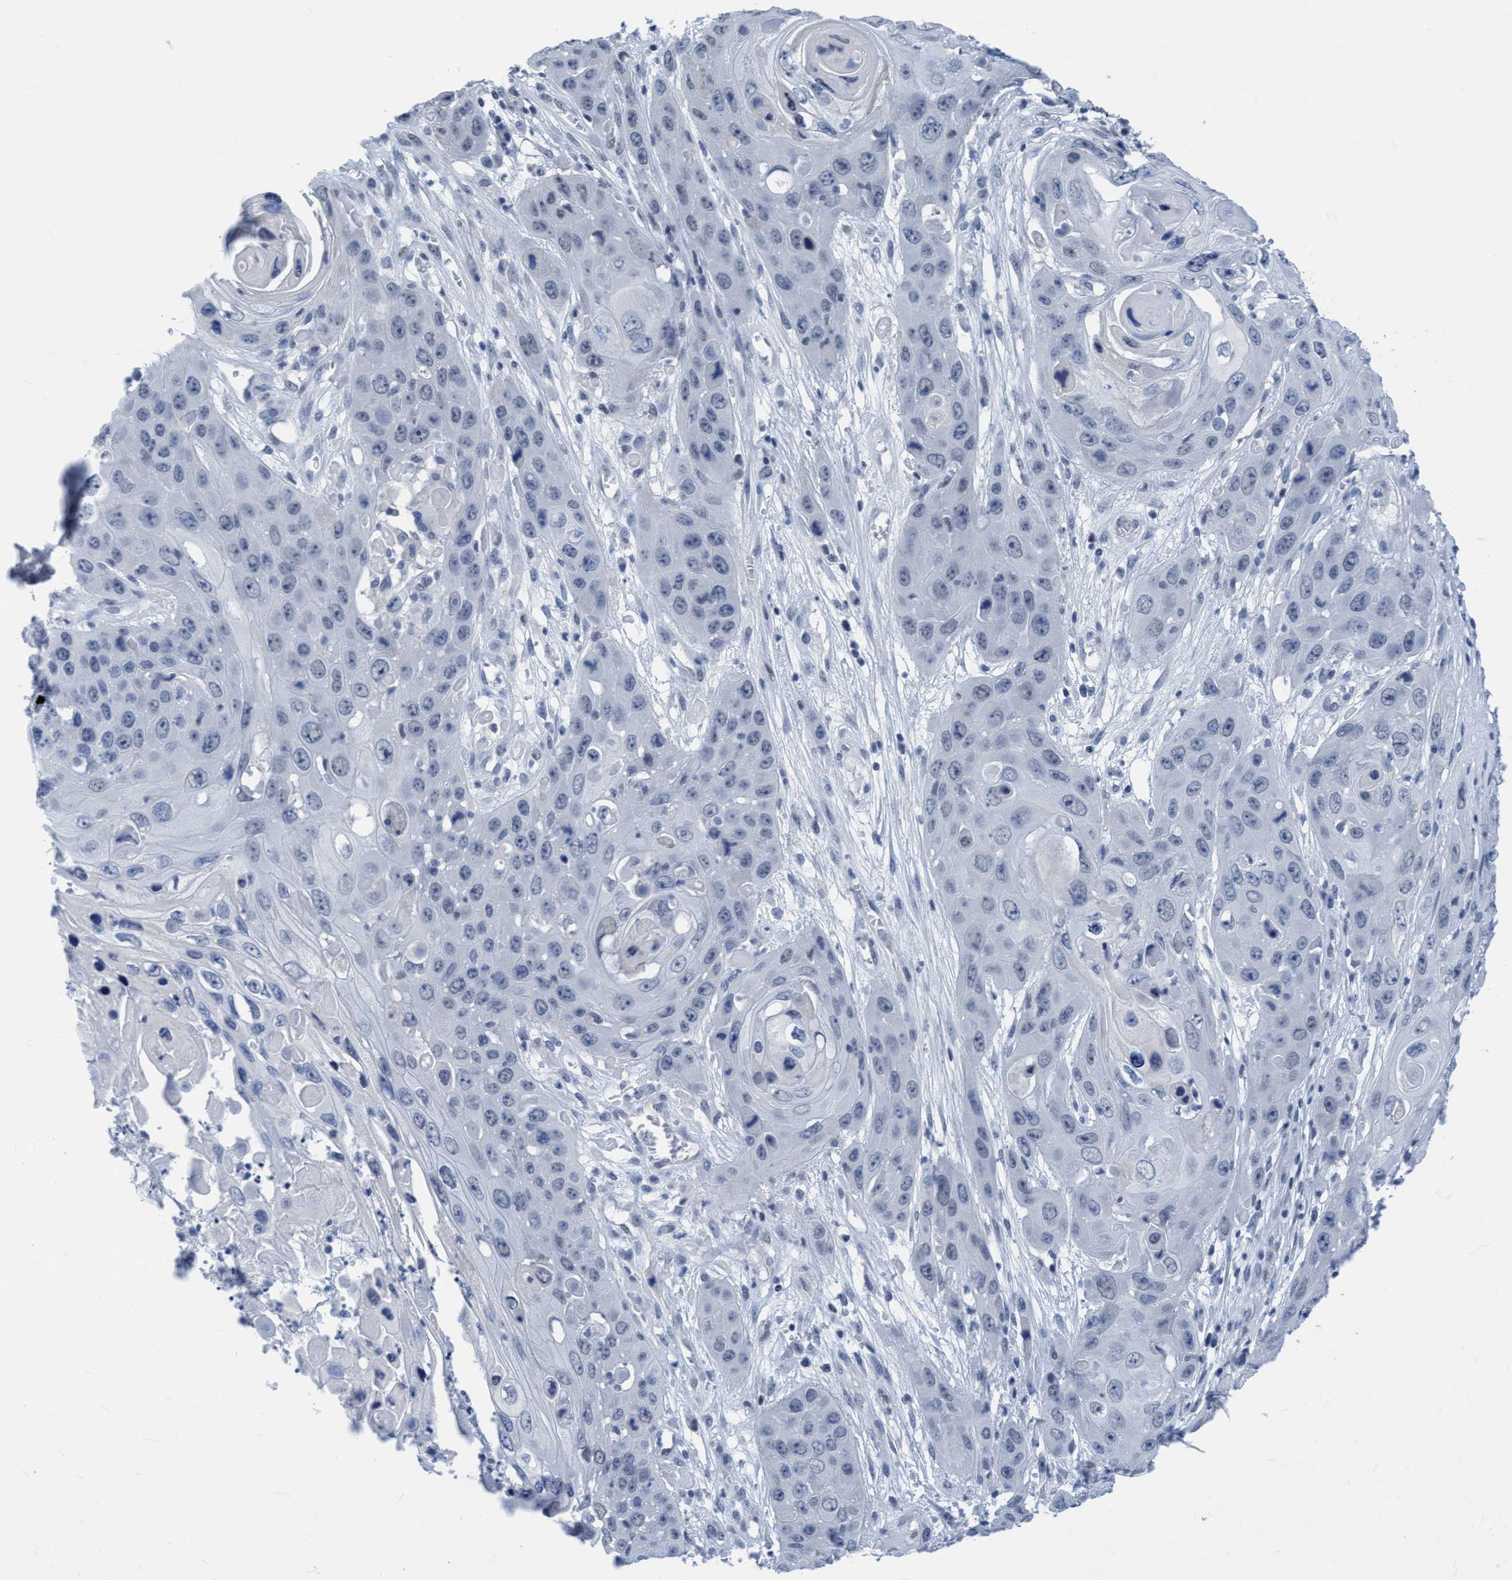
{"staining": {"intensity": "negative", "quantity": "none", "location": "none"}, "tissue": "skin cancer", "cell_type": "Tumor cells", "image_type": "cancer", "snomed": [{"axis": "morphology", "description": "Squamous cell carcinoma, NOS"}, {"axis": "topography", "description": "Skin"}], "caption": "This is a image of IHC staining of skin squamous cell carcinoma, which shows no expression in tumor cells.", "gene": "DNAI1", "patient": {"sex": "male", "age": 55}}